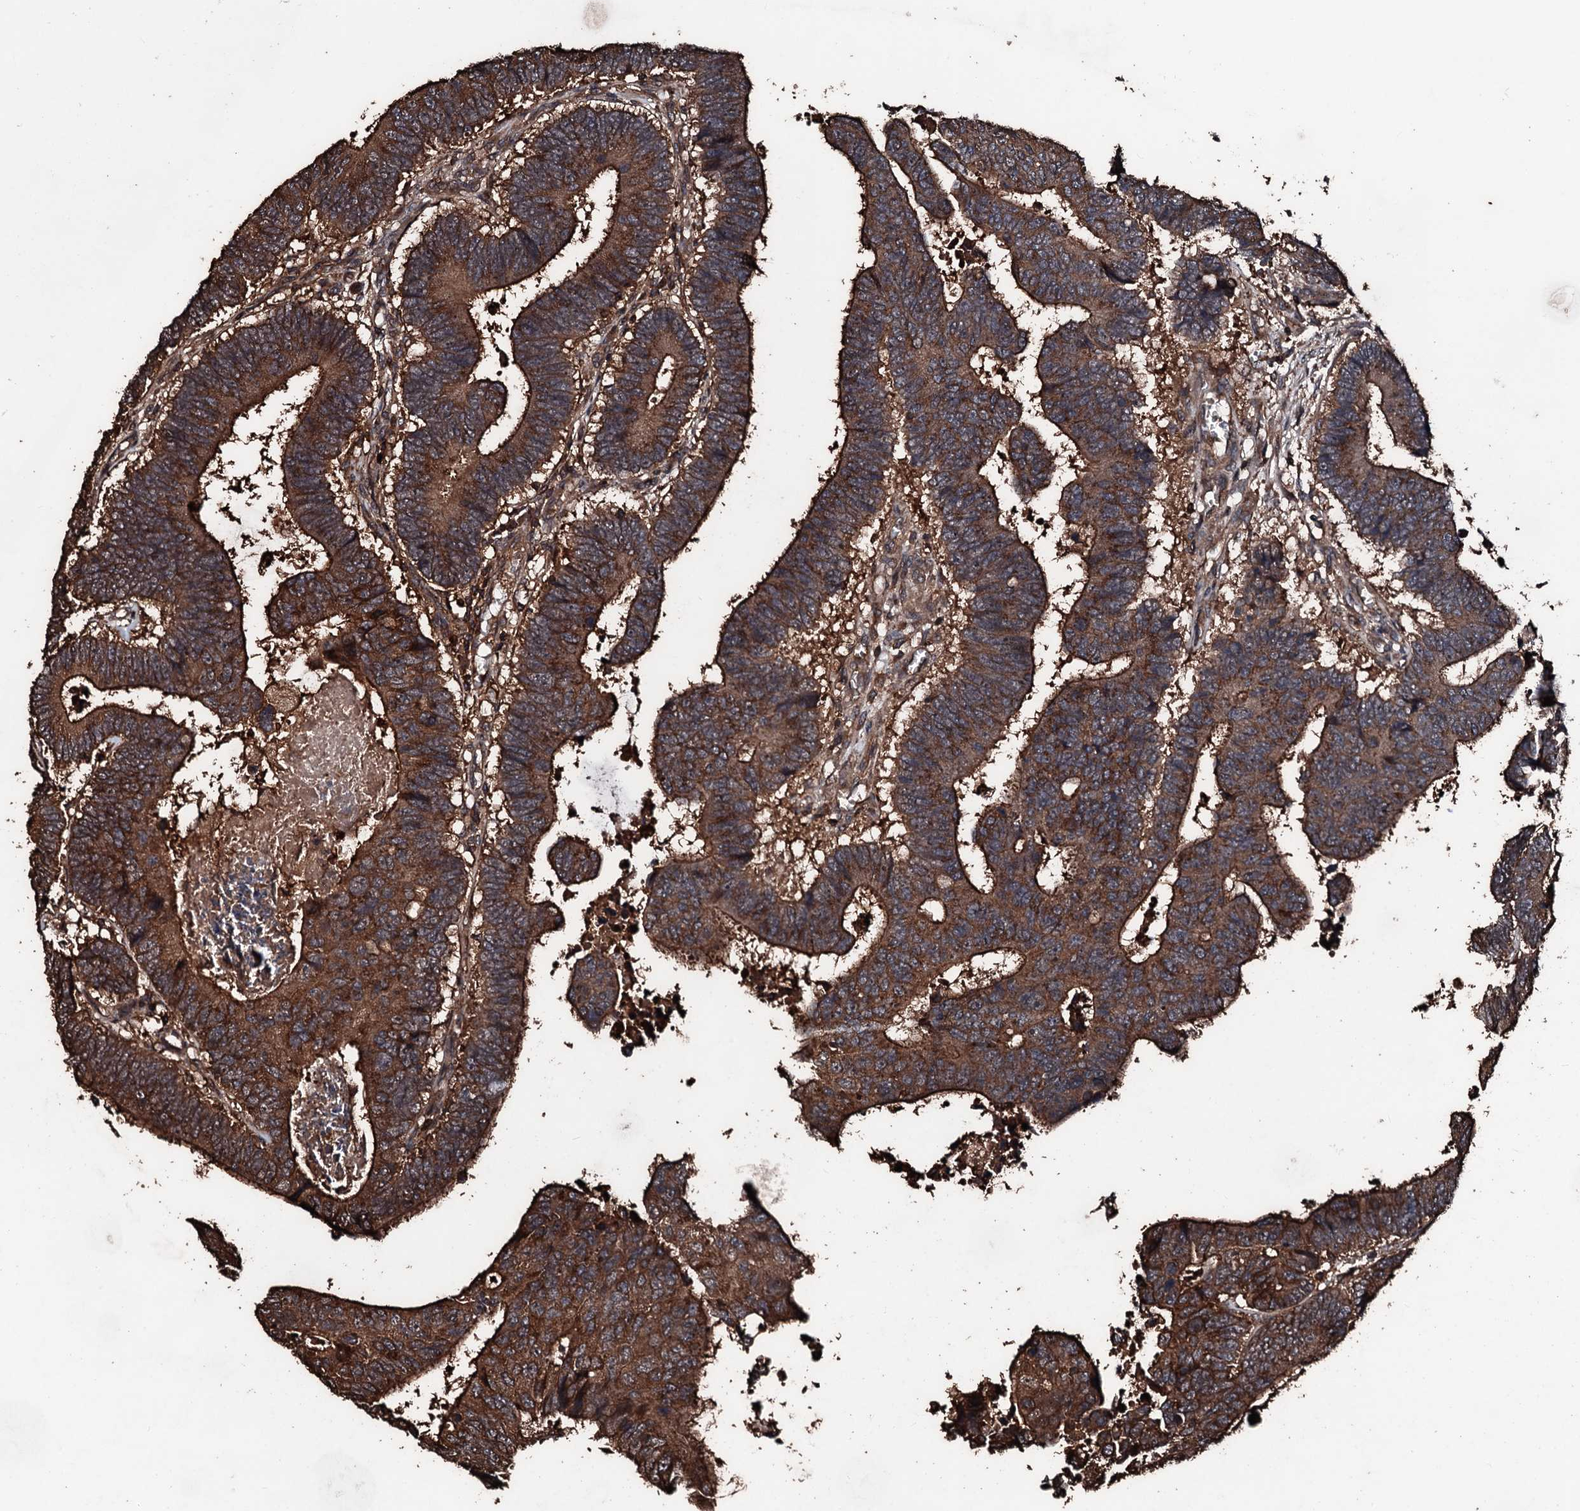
{"staining": {"intensity": "strong", "quantity": ">75%", "location": "cytoplasmic/membranous"}, "tissue": "colorectal cancer", "cell_type": "Tumor cells", "image_type": "cancer", "snomed": [{"axis": "morphology", "description": "Adenocarcinoma, NOS"}, {"axis": "topography", "description": "Rectum"}], "caption": "Colorectal adenocarcinoma stained with a protein marker demonstrates strong staining in tumor cells.", "gene": "KIF18A", "patient": {"sex": "male", "age": 84}}